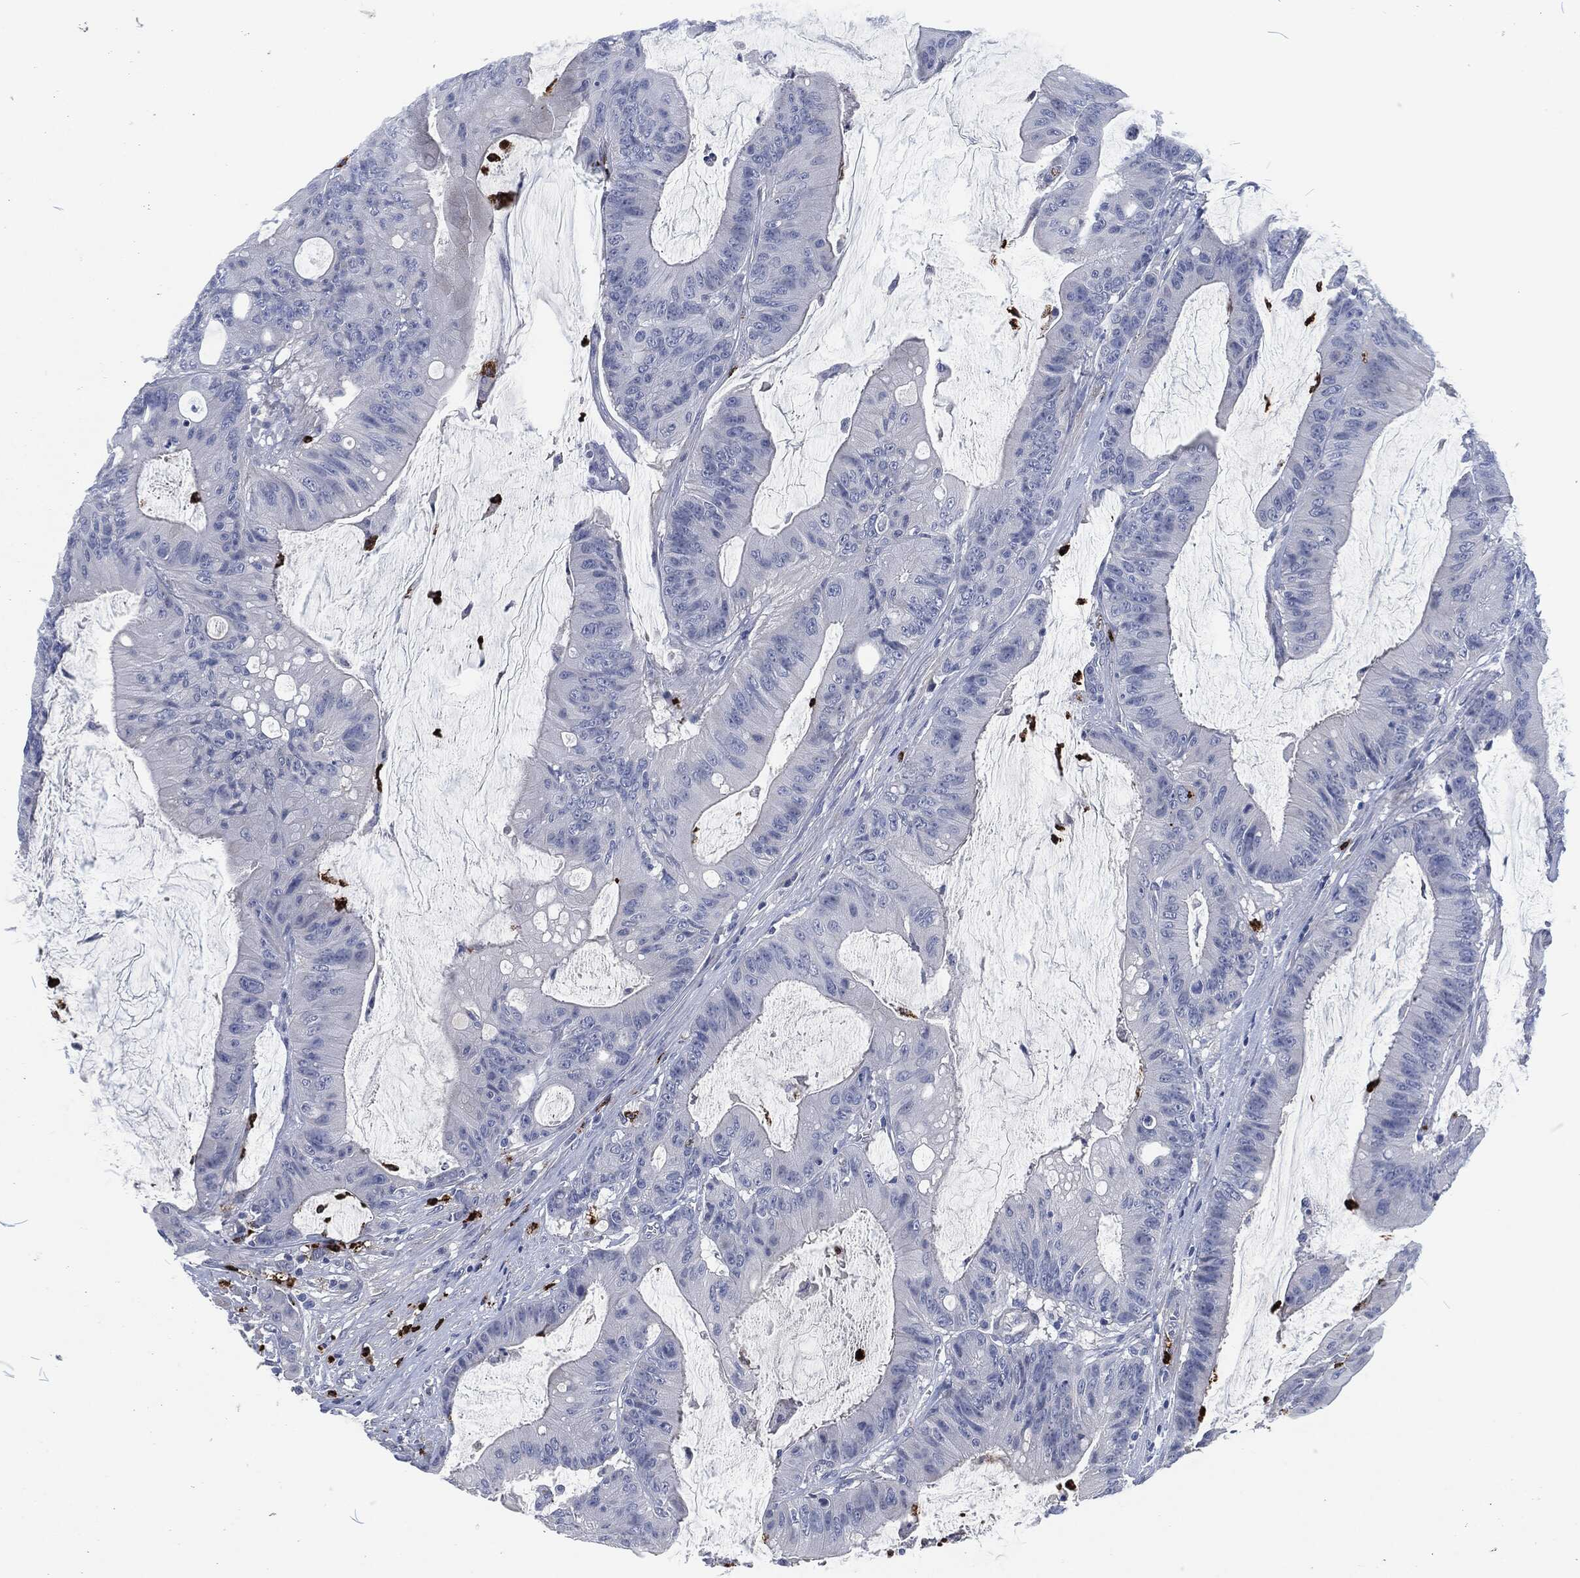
{"staining": {"intensity": "negative", "quantity": "none", "location": "none"}, "tissue": "colorectal cancer", "cell_type": "Tumor cells", "image_type": "cancer", "snomed": [{"axis": "morphology", "description": "Adenocarcinoma, NOS"}, {"axis": "topography", "description": "Colon"}], "caption": "IHC of human adenocarcinoma (colorectal) shows no positivity in tumor cells.", "gene": "MPO", "patient": {"sex": "female", "age": 78}}